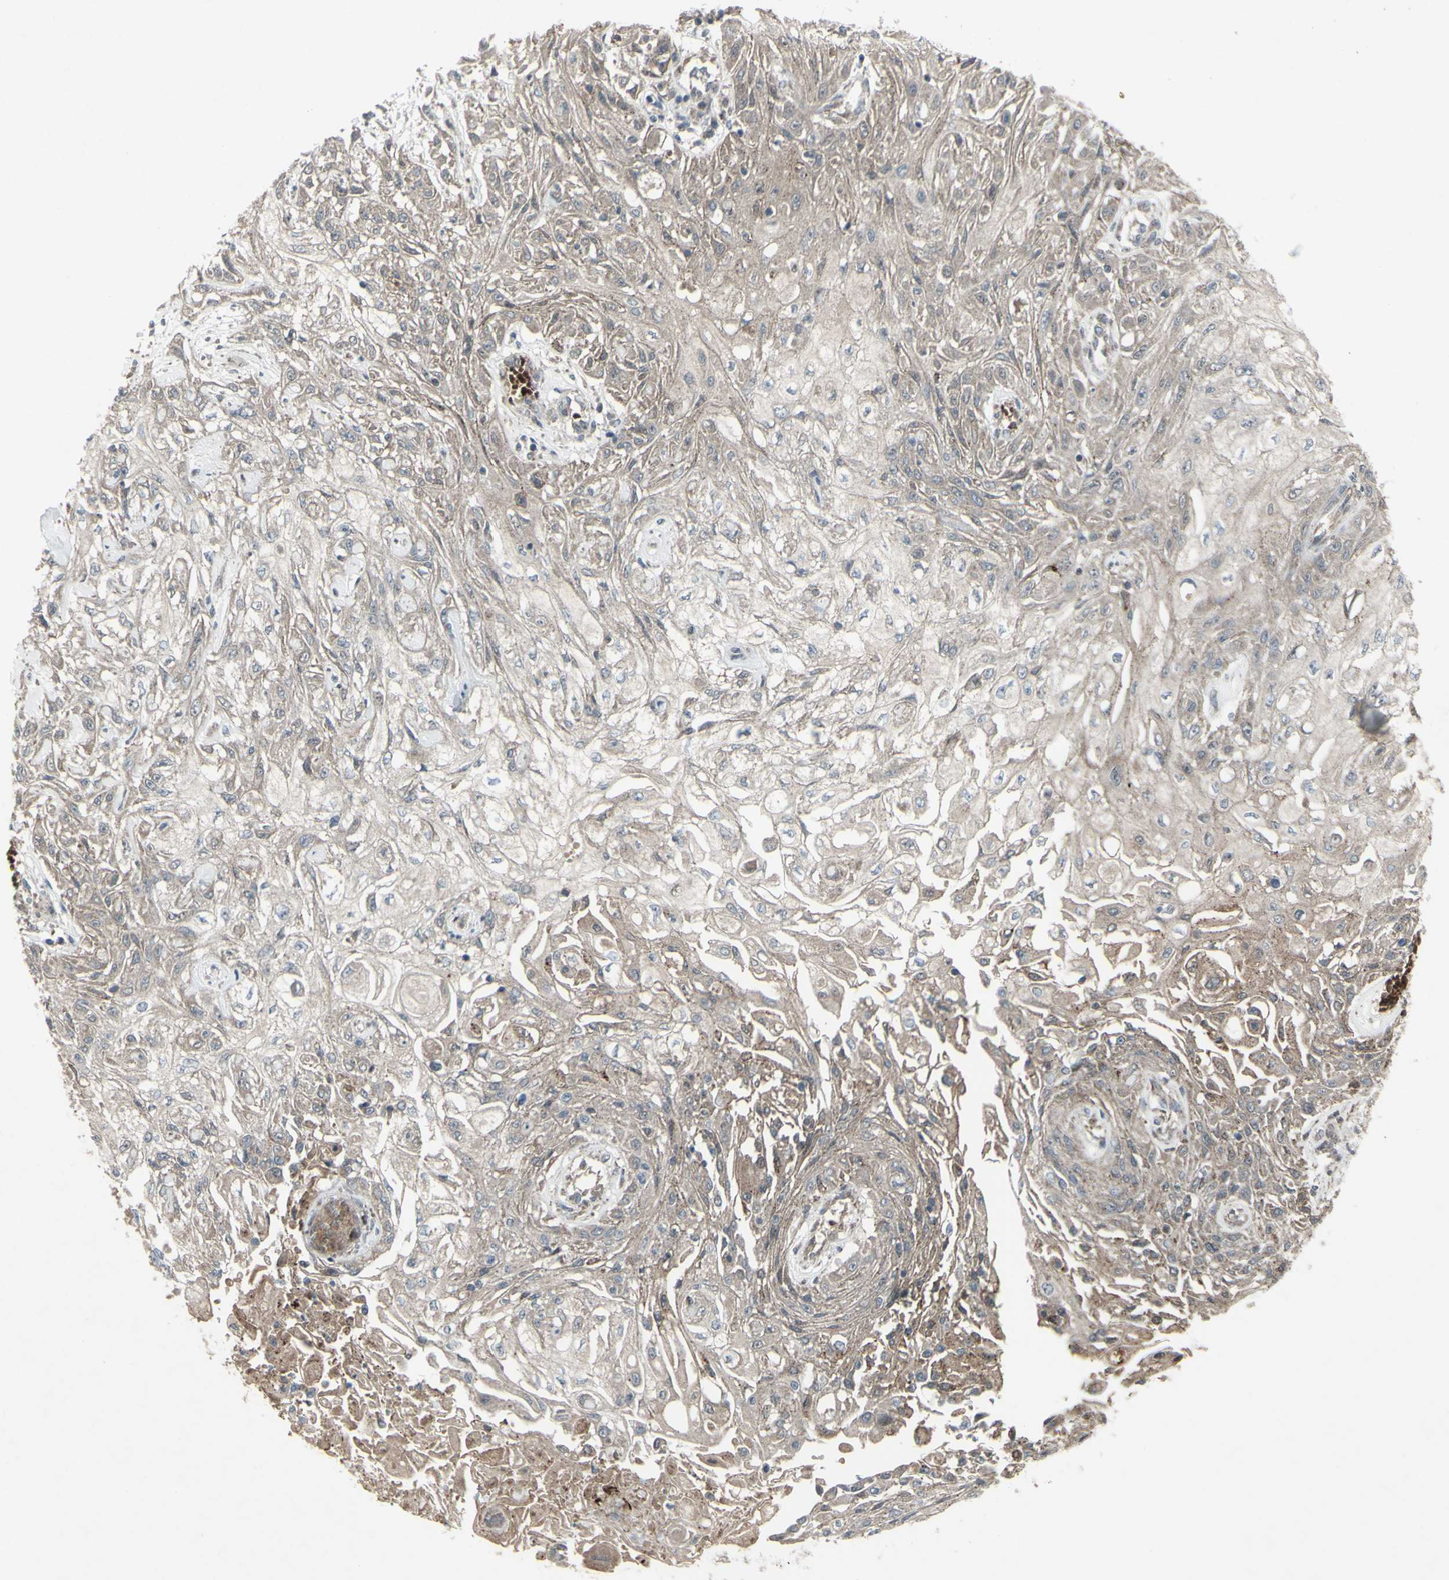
{"staining": {"intensity": "weak", "quantity": ">75%", "location": "cytoplasmic/membranous"}, "tissue": "skin cancer", "cell_type": "Tumor cells", "image_type": "cancer", "snomed": [{"axis": "morphology", "description": "Squamous cell carcinoma, NOS"}, {"axis": "topography", "description": "Skin"}], "caption": "Skin cancer (squamous cell carcinoma) stained for a protein (brown) displays weak cytoplasmic/membranous positive expression in approximately >75% of tumor cells.", "gene": "SHC1", "patient": {"sex": "male", "age": 75}}